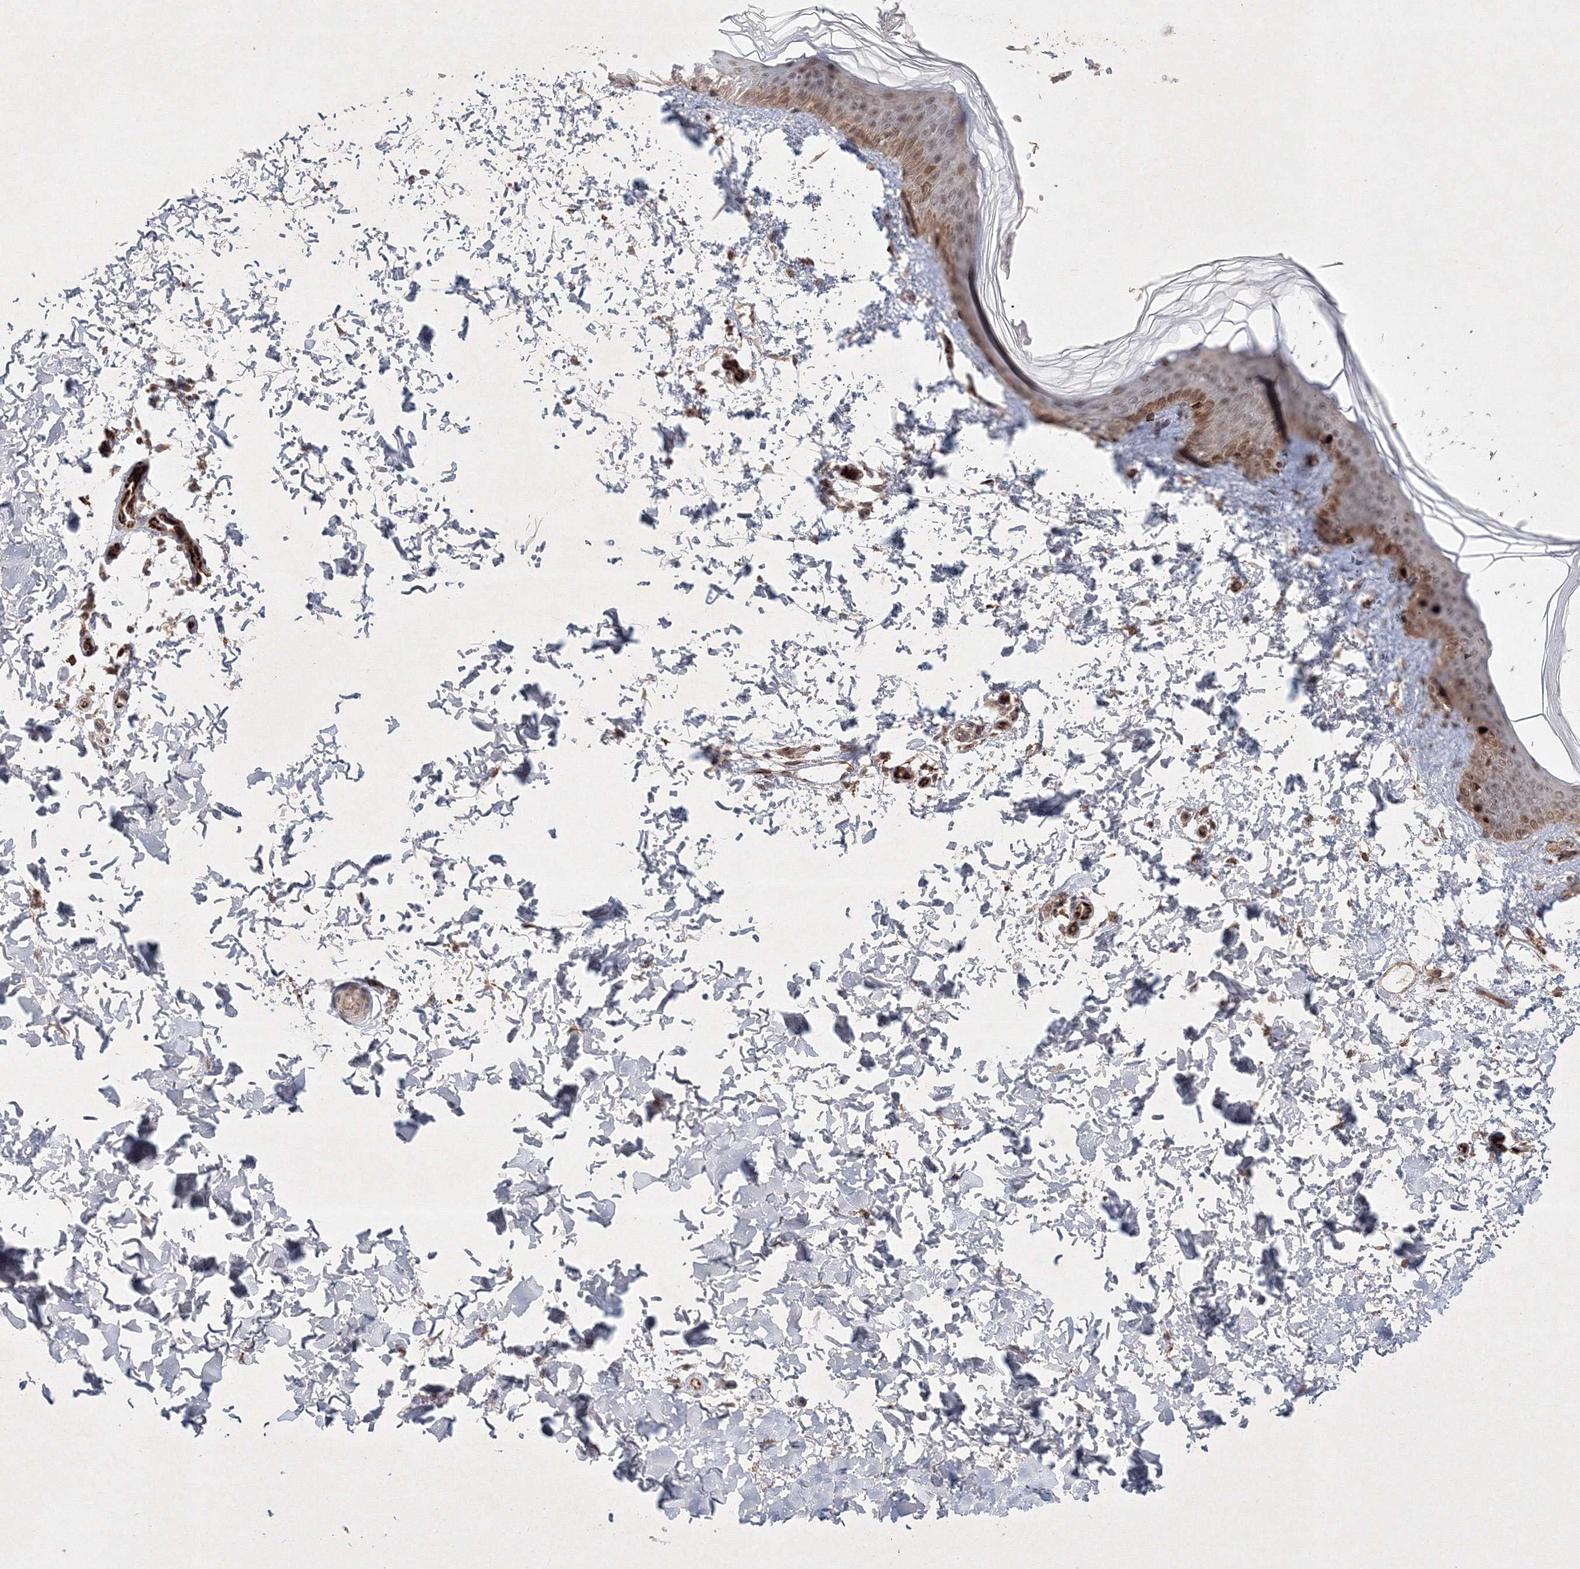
{"staining": {"intensity": "moderate", "quantity": ">75%", "location": "cytoplasmic/membranous,nuclear"}, "tissue": "skin", "cell_type": "Fibroblasts", "image_type": "normal", "snomed": [{"axis": "morphology", "description": "Normal tissue, NOS"}, {"axis": "morphology", "description": "Neoplasm, benign, NOS"}, {"axis": "topography", "description": "Skin"}, {"axis": "topography", "description": "Soft tissue"}], "caption": "Immunohistochemical staining of normal skin demonstrates moderate cytoplasmic/membranous,nuclear protein expression in about >75% of fibroblasts.", "gene": "KIF20A", "patient": {"sex": "male", "age": 26}}